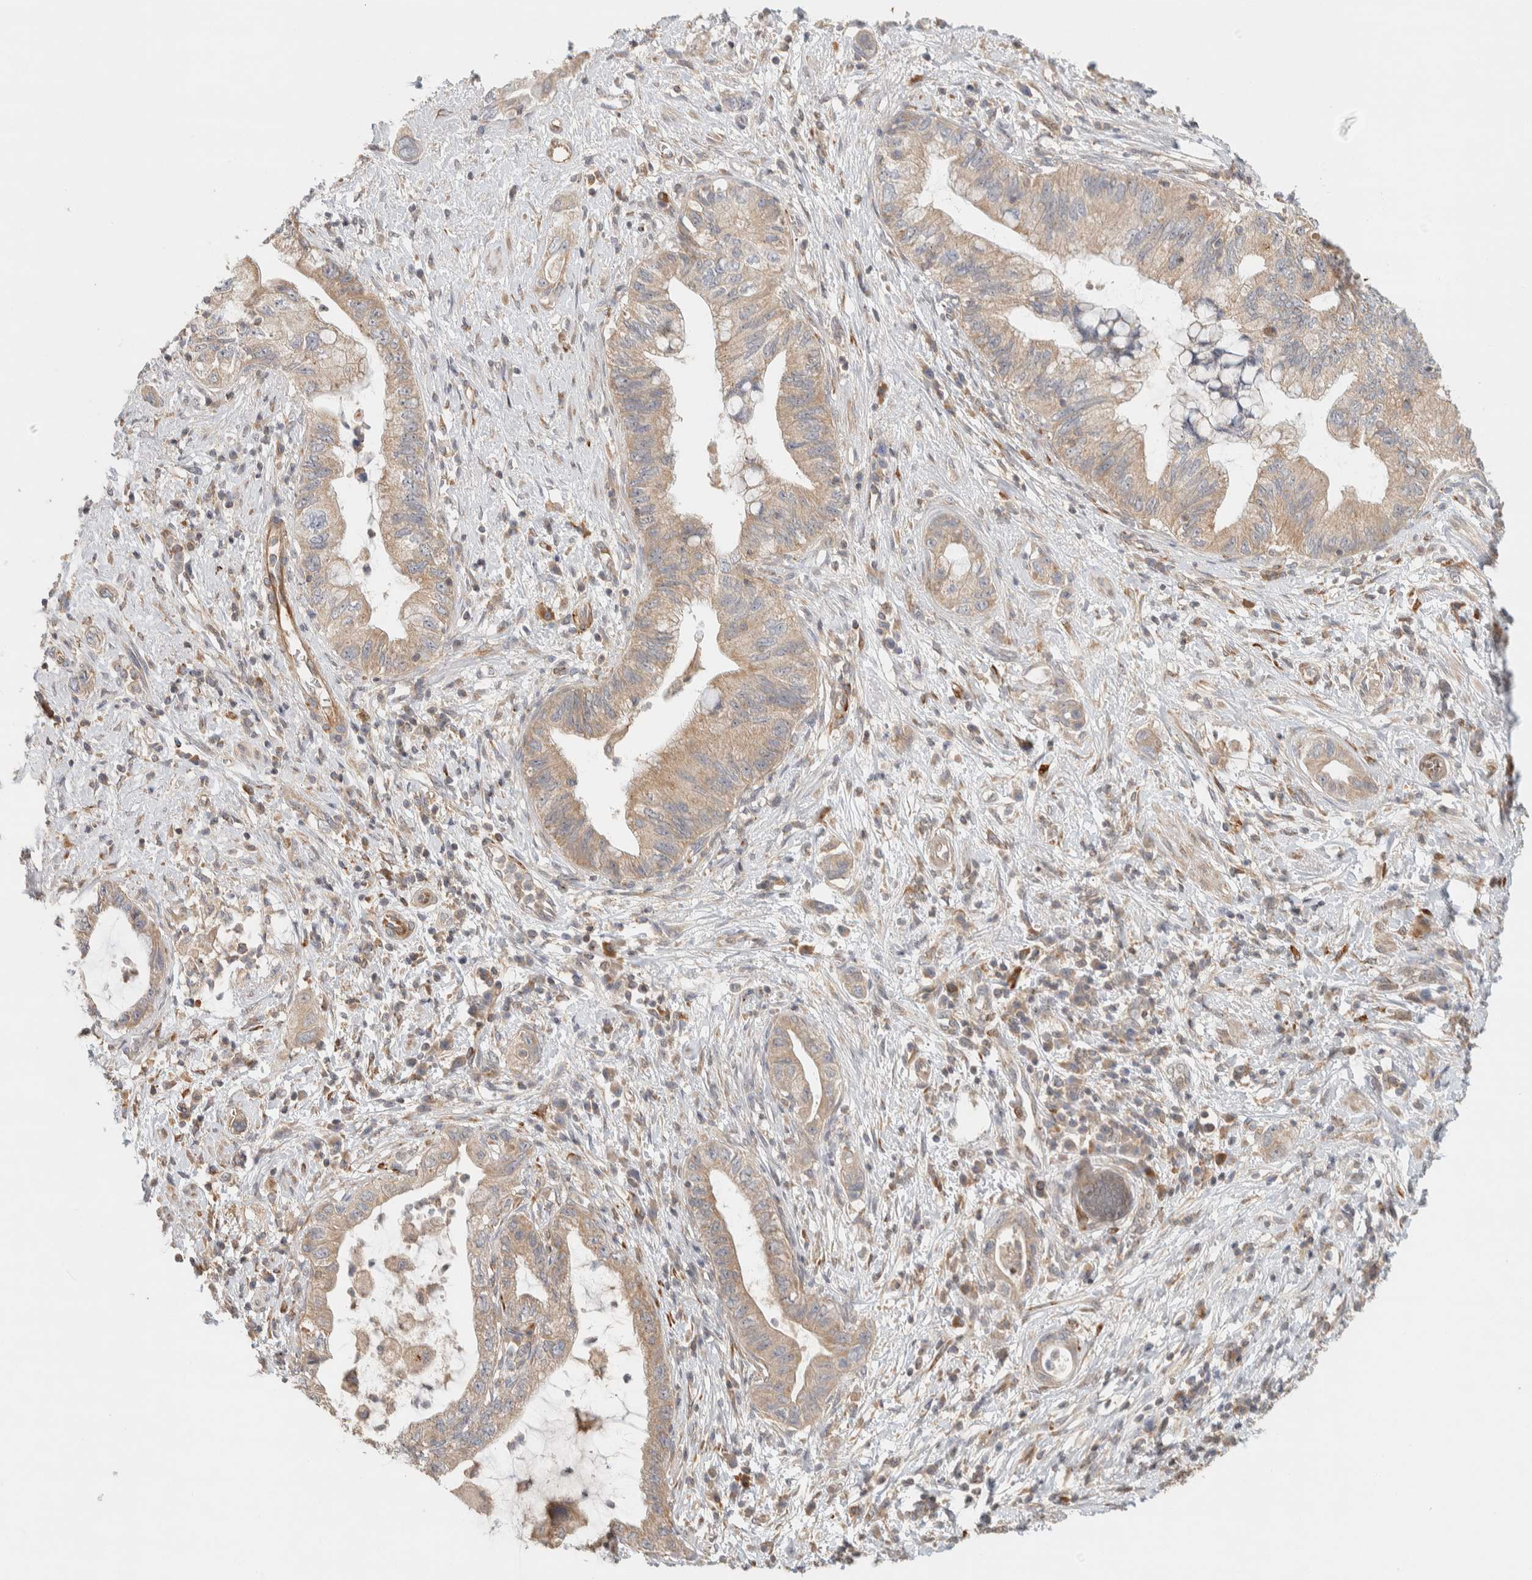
{"staining": {"intensity": "weak", "quantity": ">75%", "location": "cytoplasmic/membranous"}, "tissue": "pancreatic cancer", "cell_type": "Tumor cells", "image_type": "cancer", "snomed": [{"axis": "morphology", "description": "Adenocarcinoma, NOS"}, {"axis": "topography", "description": "Pancreas"}], "caption": "Immunohistochemistry staining of pancreatic cancer, which shows low levels of weak cytoplasmic/membranous expression in about >75% of tumor cells indicating weak cytoplasmic/membranous protein expression. The staining was performed using DAB (brown) for protein detection and nuclei were counterstained in hematoxylin (blue).", "gene": "KIF9", "patient": {"sex": "female", "age": 73}}